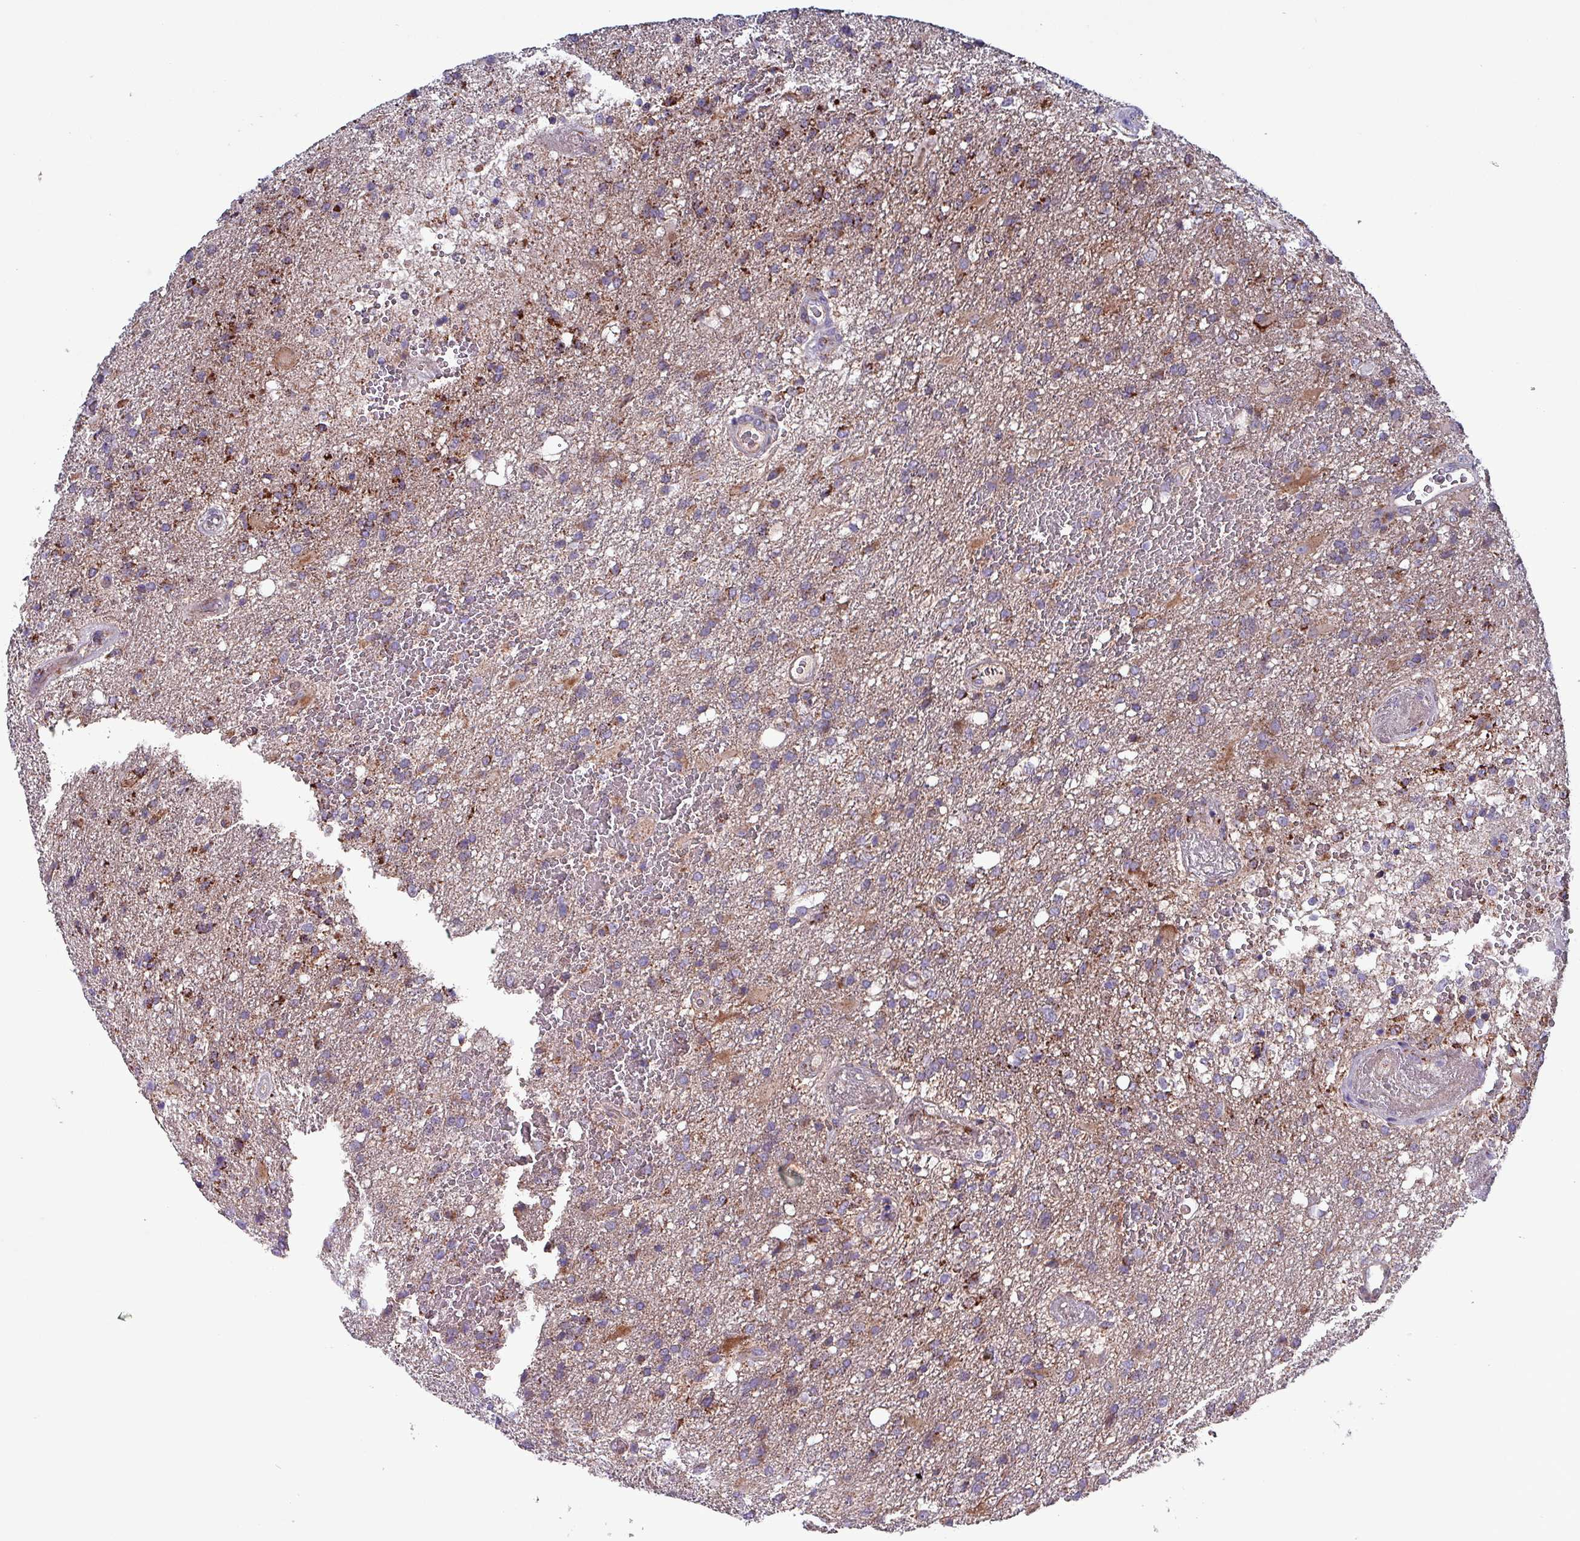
{"staining": {"intensity": "strong", "quantity": "<25%", "location": "cytoplasmic/membranous"}, "tissue": "glioma", "cell_type": "Tumor cells", "image_type": "cancer", "snomed": [{"axis": "morphology", "description": "Glioma, malignant, High grade"}, {"axis": "topography", "description": "Brain"}], "caption": "Glioma stained with DAB (3,3'-diaminobenzidine) immunohistochemistry (IHC) exhibits medium levels of strong cytoplasmic/membranous positivity in approximately <25% of tumor cells.", "gene": "ZNF322", "patient": {"sex": "female", "age": 74}}